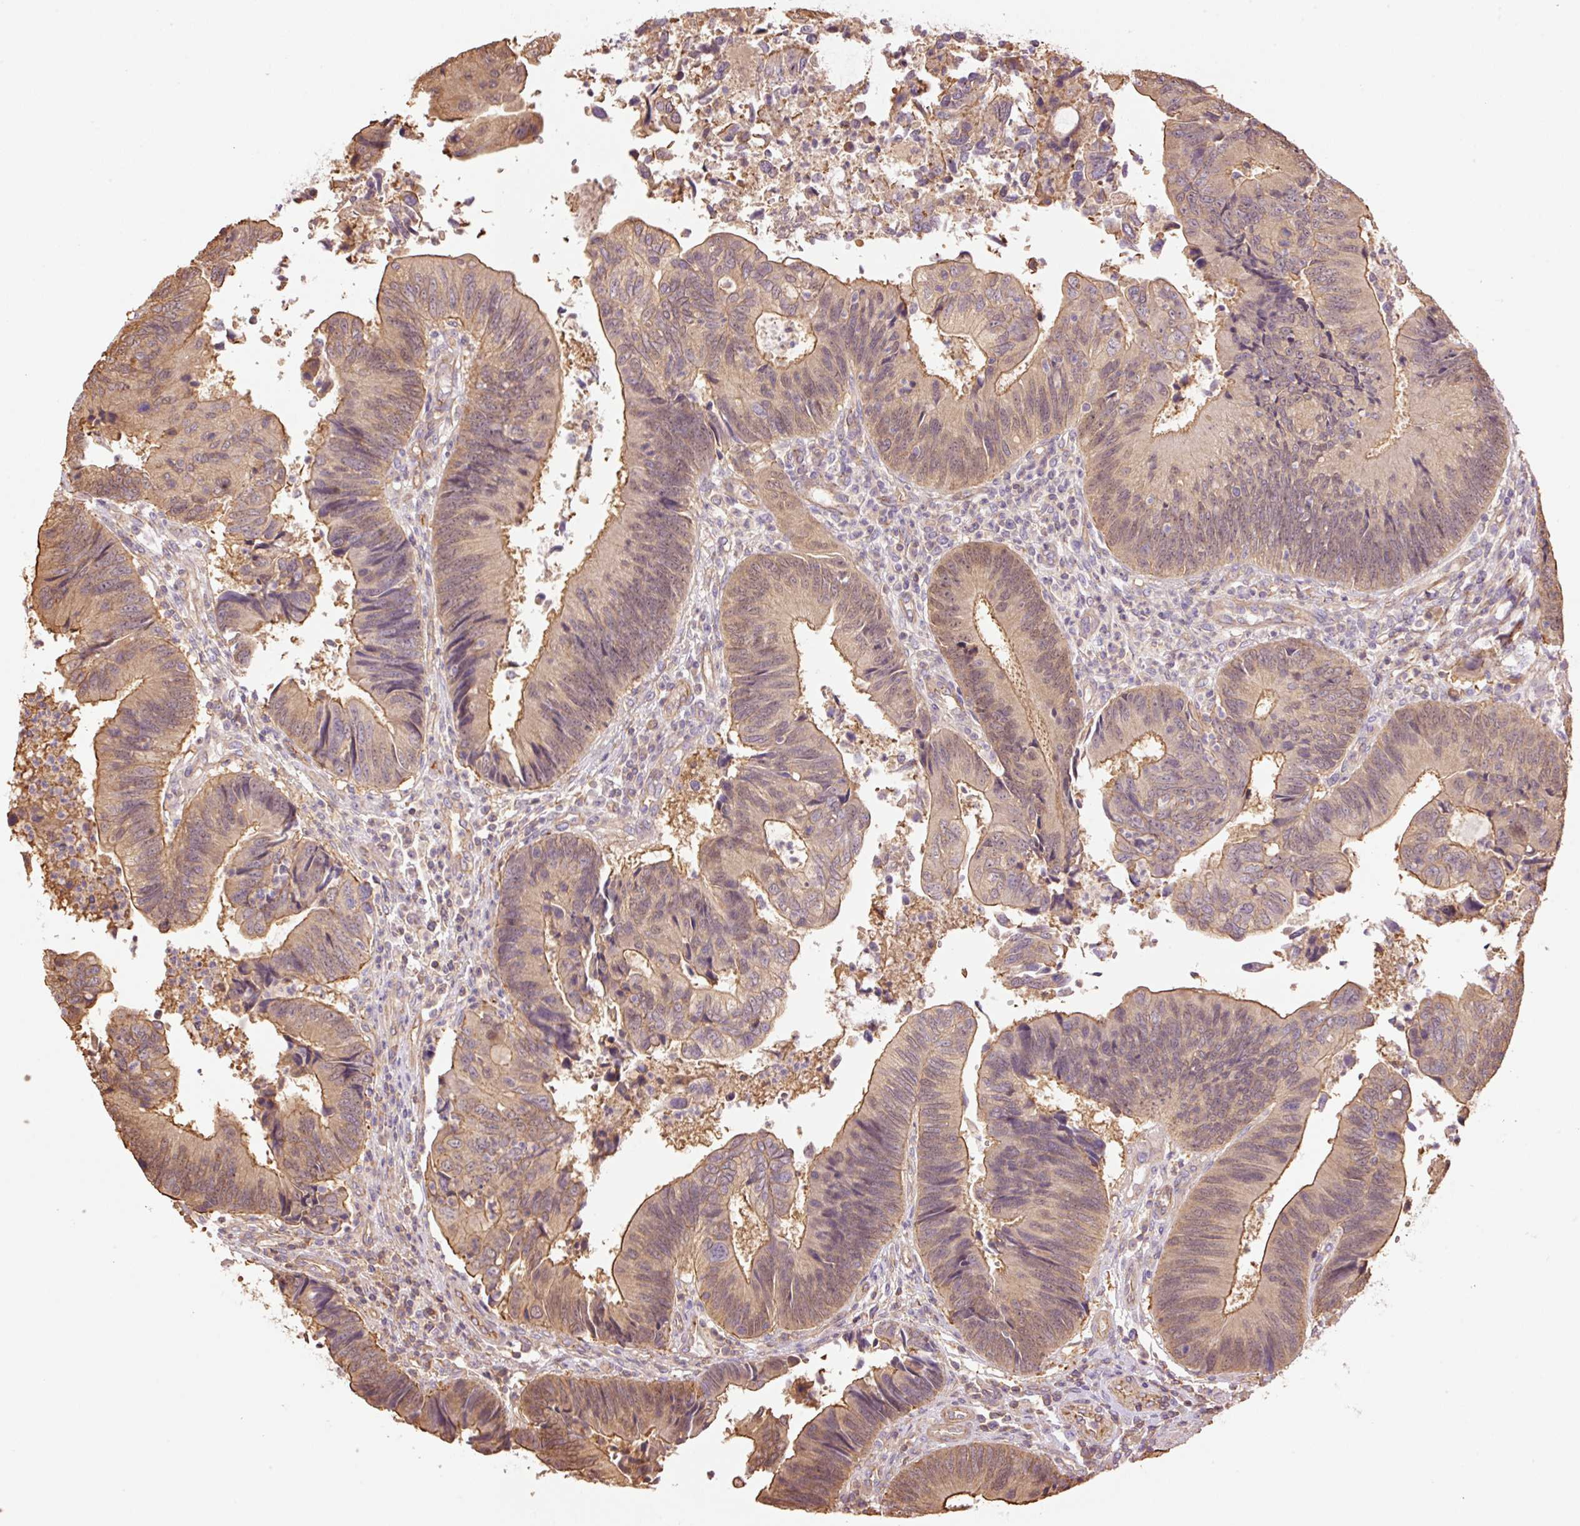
{"staining": {"intensity": "moderate", "quantity": ">75%", "location": "cytoplasmic/membranous"}, "tissue": "colorectal cancer", "cell_type": "Tumor cells", "image_type": "cancer", "snomed": [{"axis": "morphology", "description": "Adenocarcinoma, NOS"}, {"axis": "topography", "description": "Colon"}], "caption": "Immunohistochemistry photomicrograph of neoplastic tissue: human colorectal cancer stained using IHC reveals medium levels of moderate protein expression localized specifically in the cytoplasmic/membranous of tumor cells, appearing as a cytoplasmic/membranous brown color.", "gene": "PPP1R1B", "patient": {"sex": "female", "age": 67}}